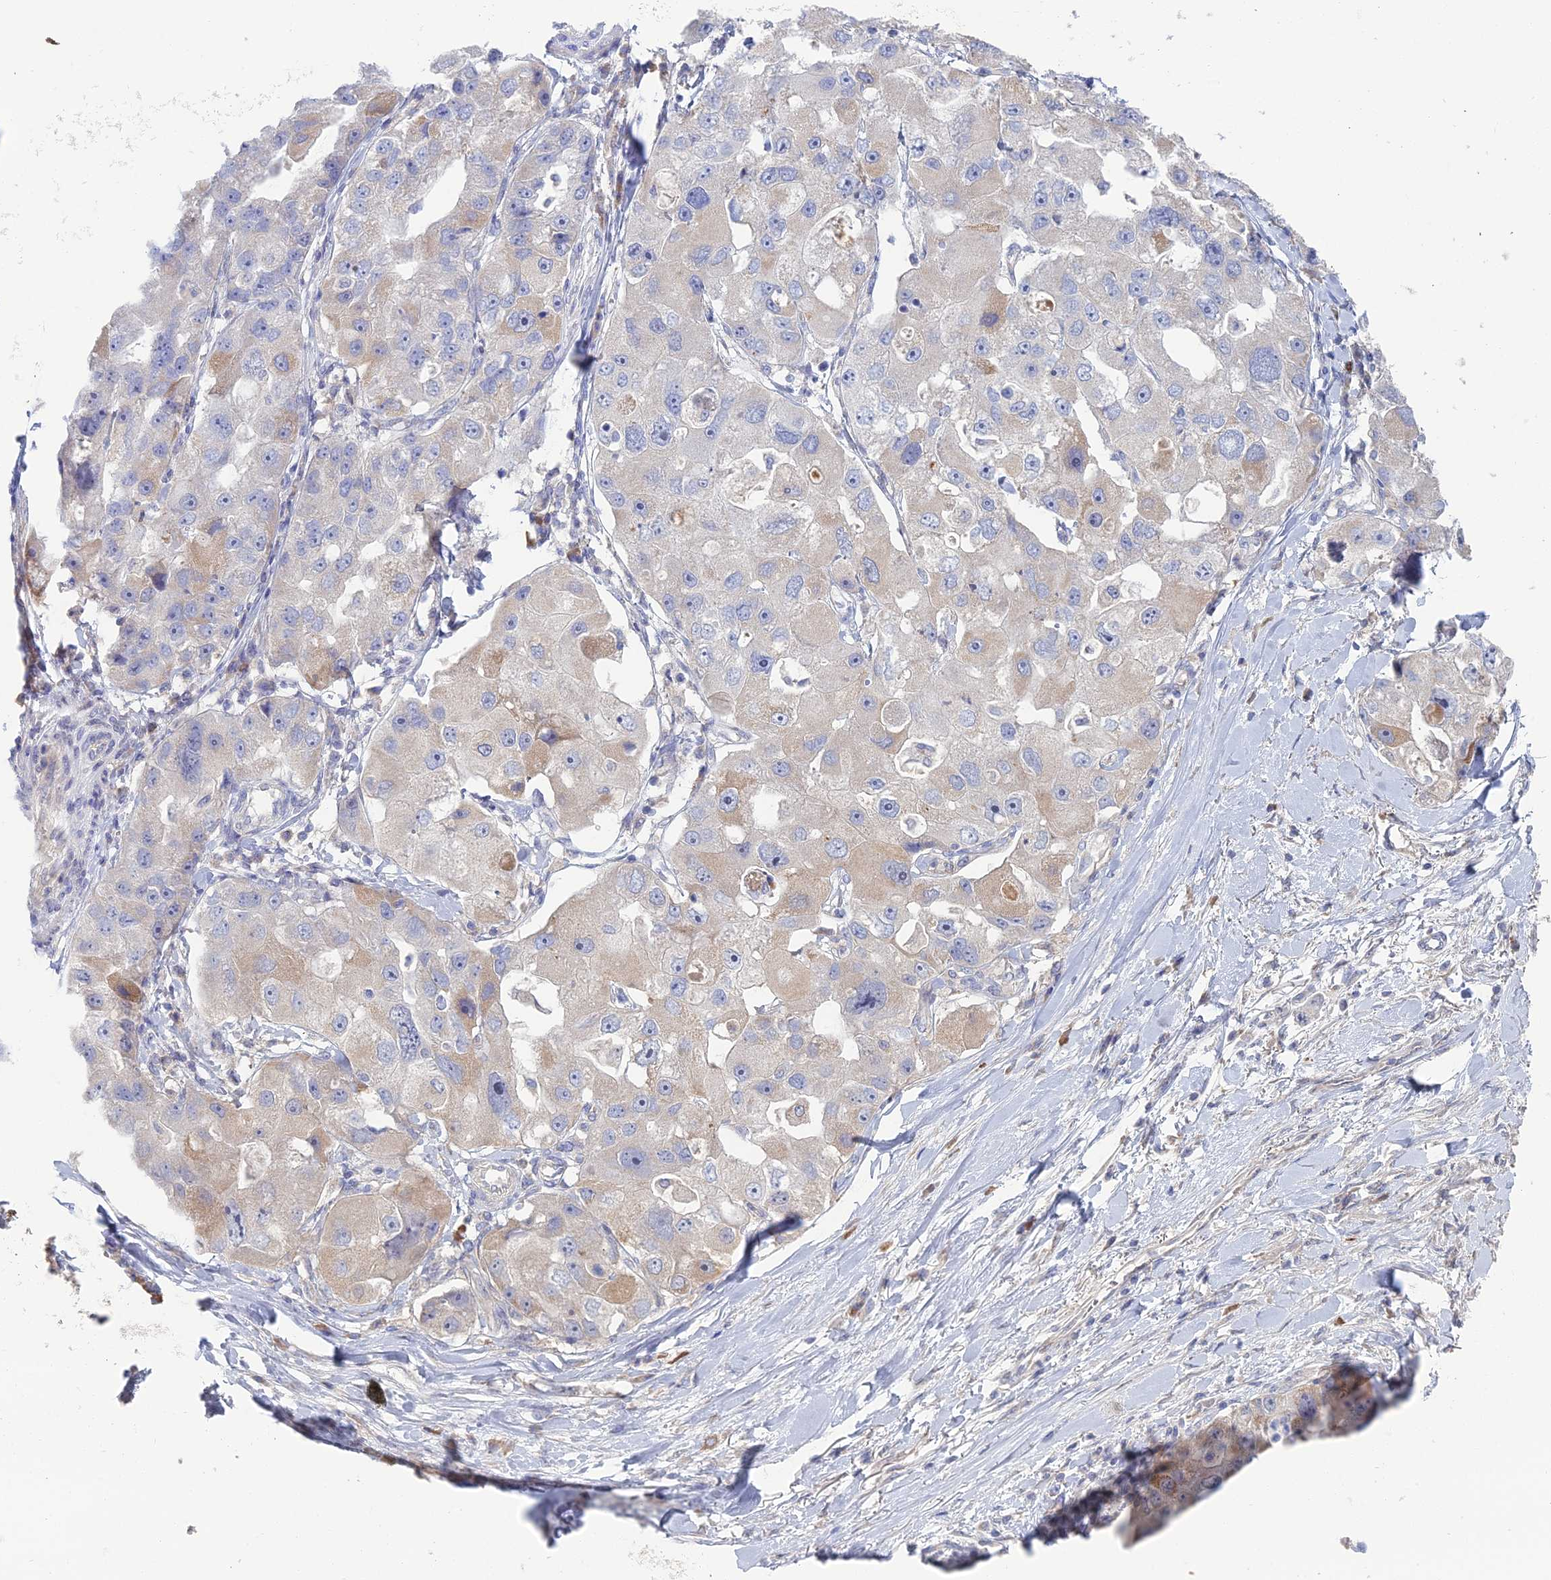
{"staining": {"intensity": "moderate", "quantity": "<25%", "location": "cytoplasmic/membranous"}, "tissue": "lung cancer", "cell_type": "Tumor cells", "image_type": "cancer", "snomed": [{"axis": "morphology", "description": "Adenocarcinoma, NOS"}, {"axis": "topography", "description": "Lung"}], "caption": "There is low levels of moderate cytoplasmic/membranous positivity in tumor cells of lung cancer (adenocarcinoma), as demonstrated by immunohistochemical staining (brown color).", "gene": "ARL16", "patient": {"sex": "female", "age": 54}}